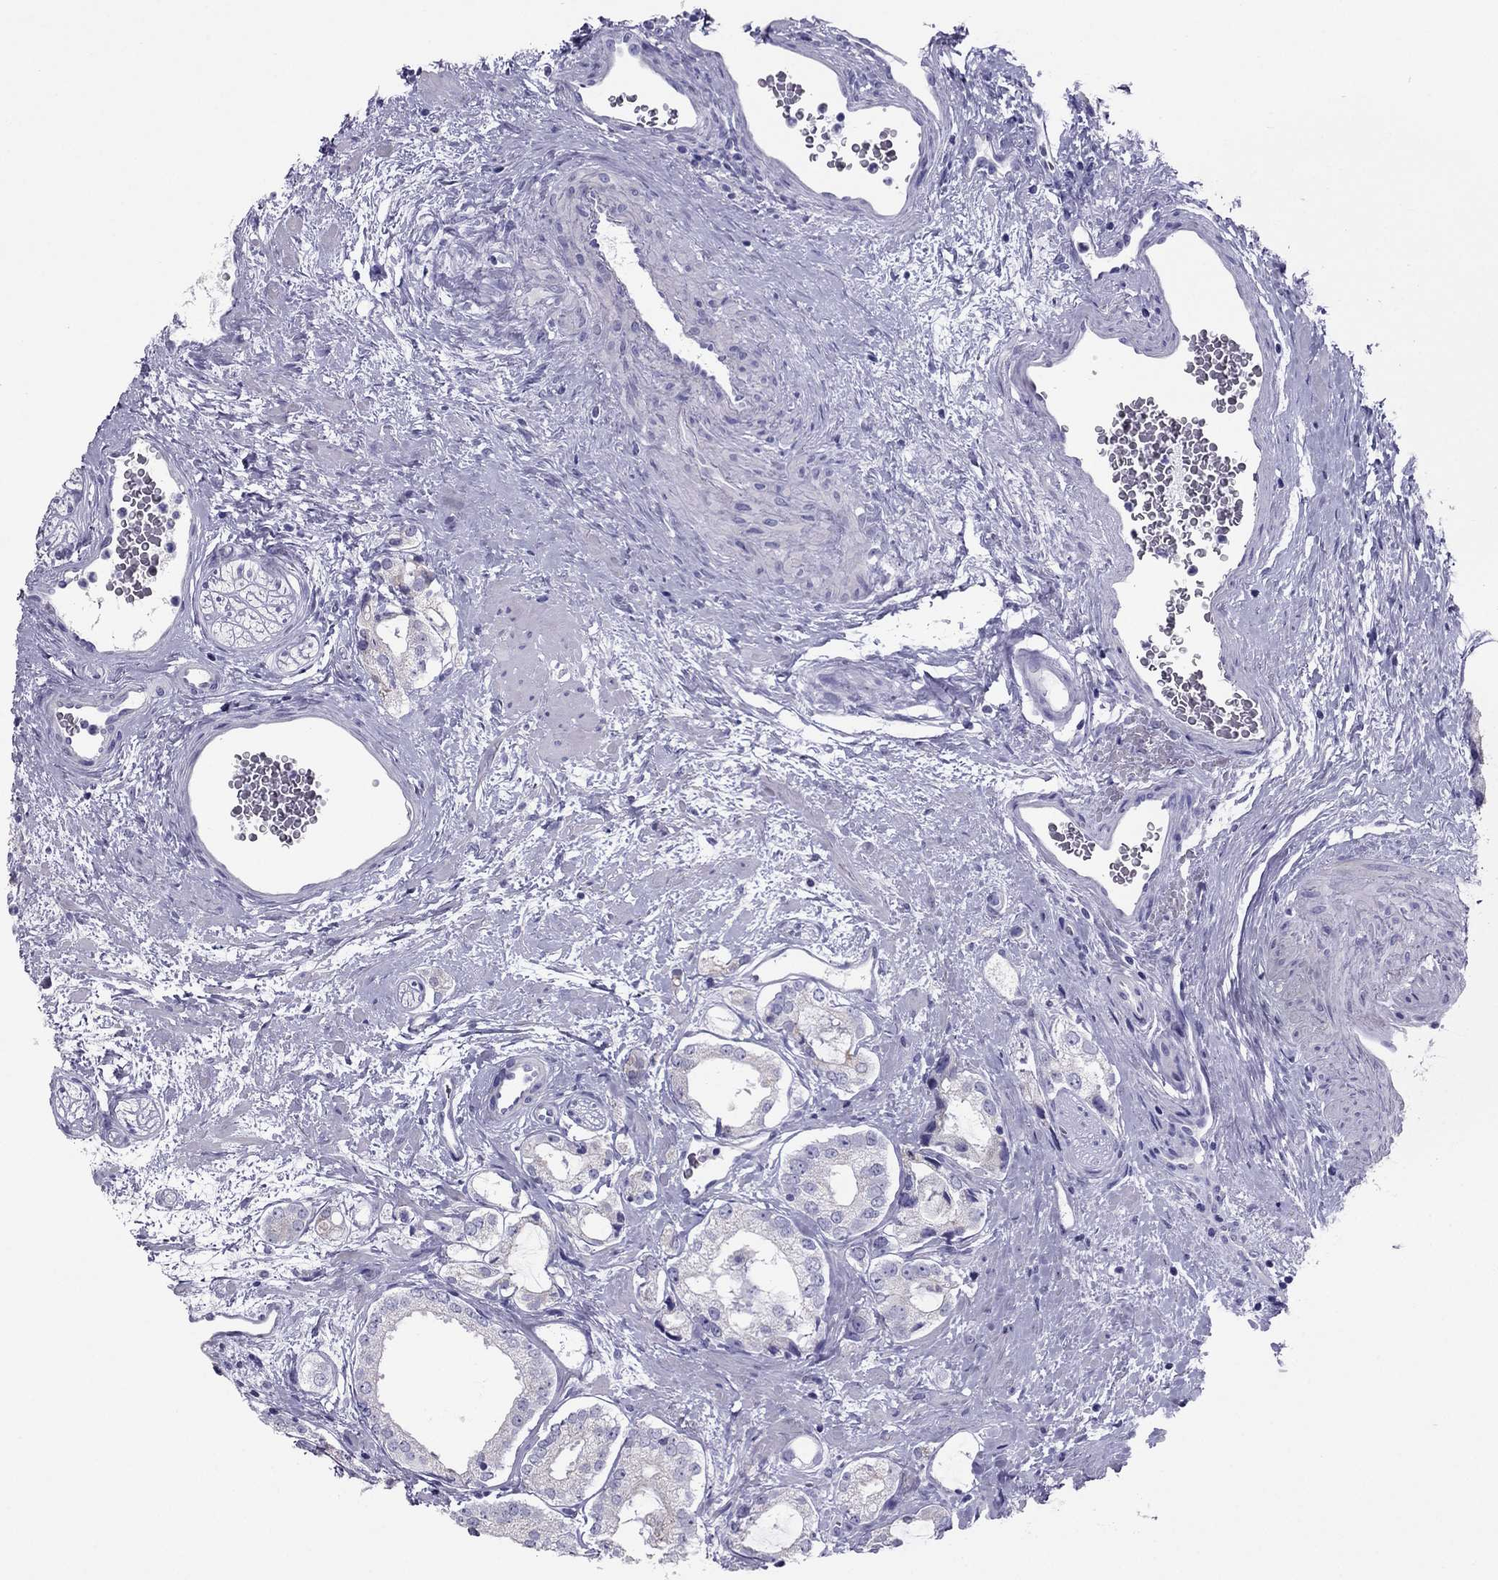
{"staining": {"intensity": "negative", "quantity": "none", "location": "none"}, "tissue": "prostate cancer", "cell_type": "Tumor cells", "image_type": "cancer", "snomed": [{"axis": "morphology", "description": "Adenocarcinoma, NOS"}, {"axis": "topography", "description": "Prostate"}], "caption": "Tumor cells show no significant staining in adenocarcinoma (prostate).", "gene": "MAEL", "patient": {"sex": "male", "age": 66}}